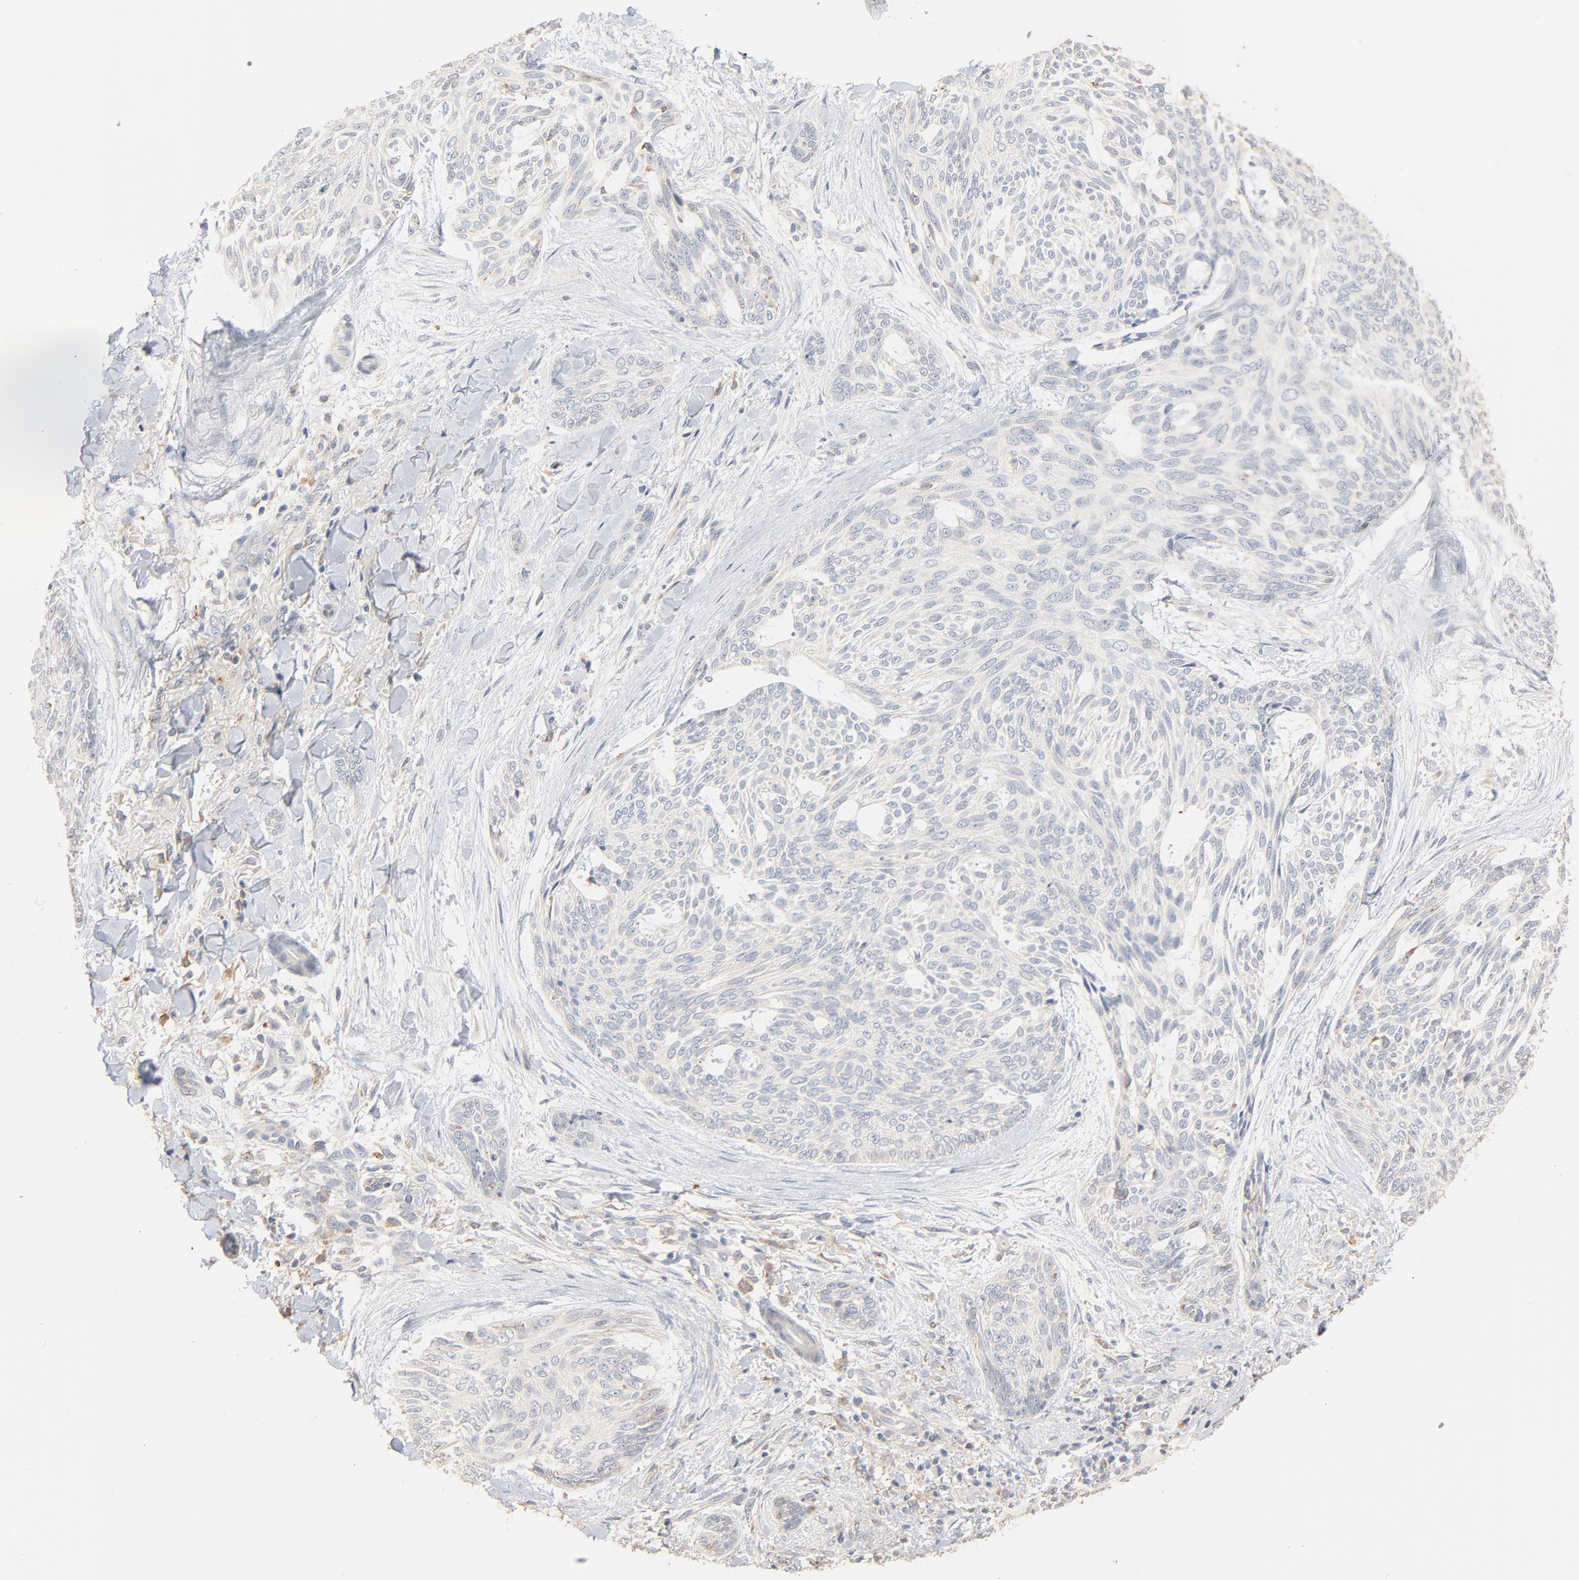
{"staining": {"intensity": "negative", "quantity": "none", "location": "none"}, "tissue": "skin cancer", "cell_type": "Tumor cells", "image_type": "cancer", "snomed": [{"axis": "morphology", "description": "Normal tissue, NOS"}, {"axis": "morphology", "description": "Basal cell carcinoma"}, {"axis": "topography", "description": "Skin"}], "caption": "DAB (3,3'-diaminobenzidine) immunohistochemical staining of skin cancer shows no significant positivity in tumor cells.", "gene": "ZDHHC8", "patient": {"sex": "female", "age": 71}}